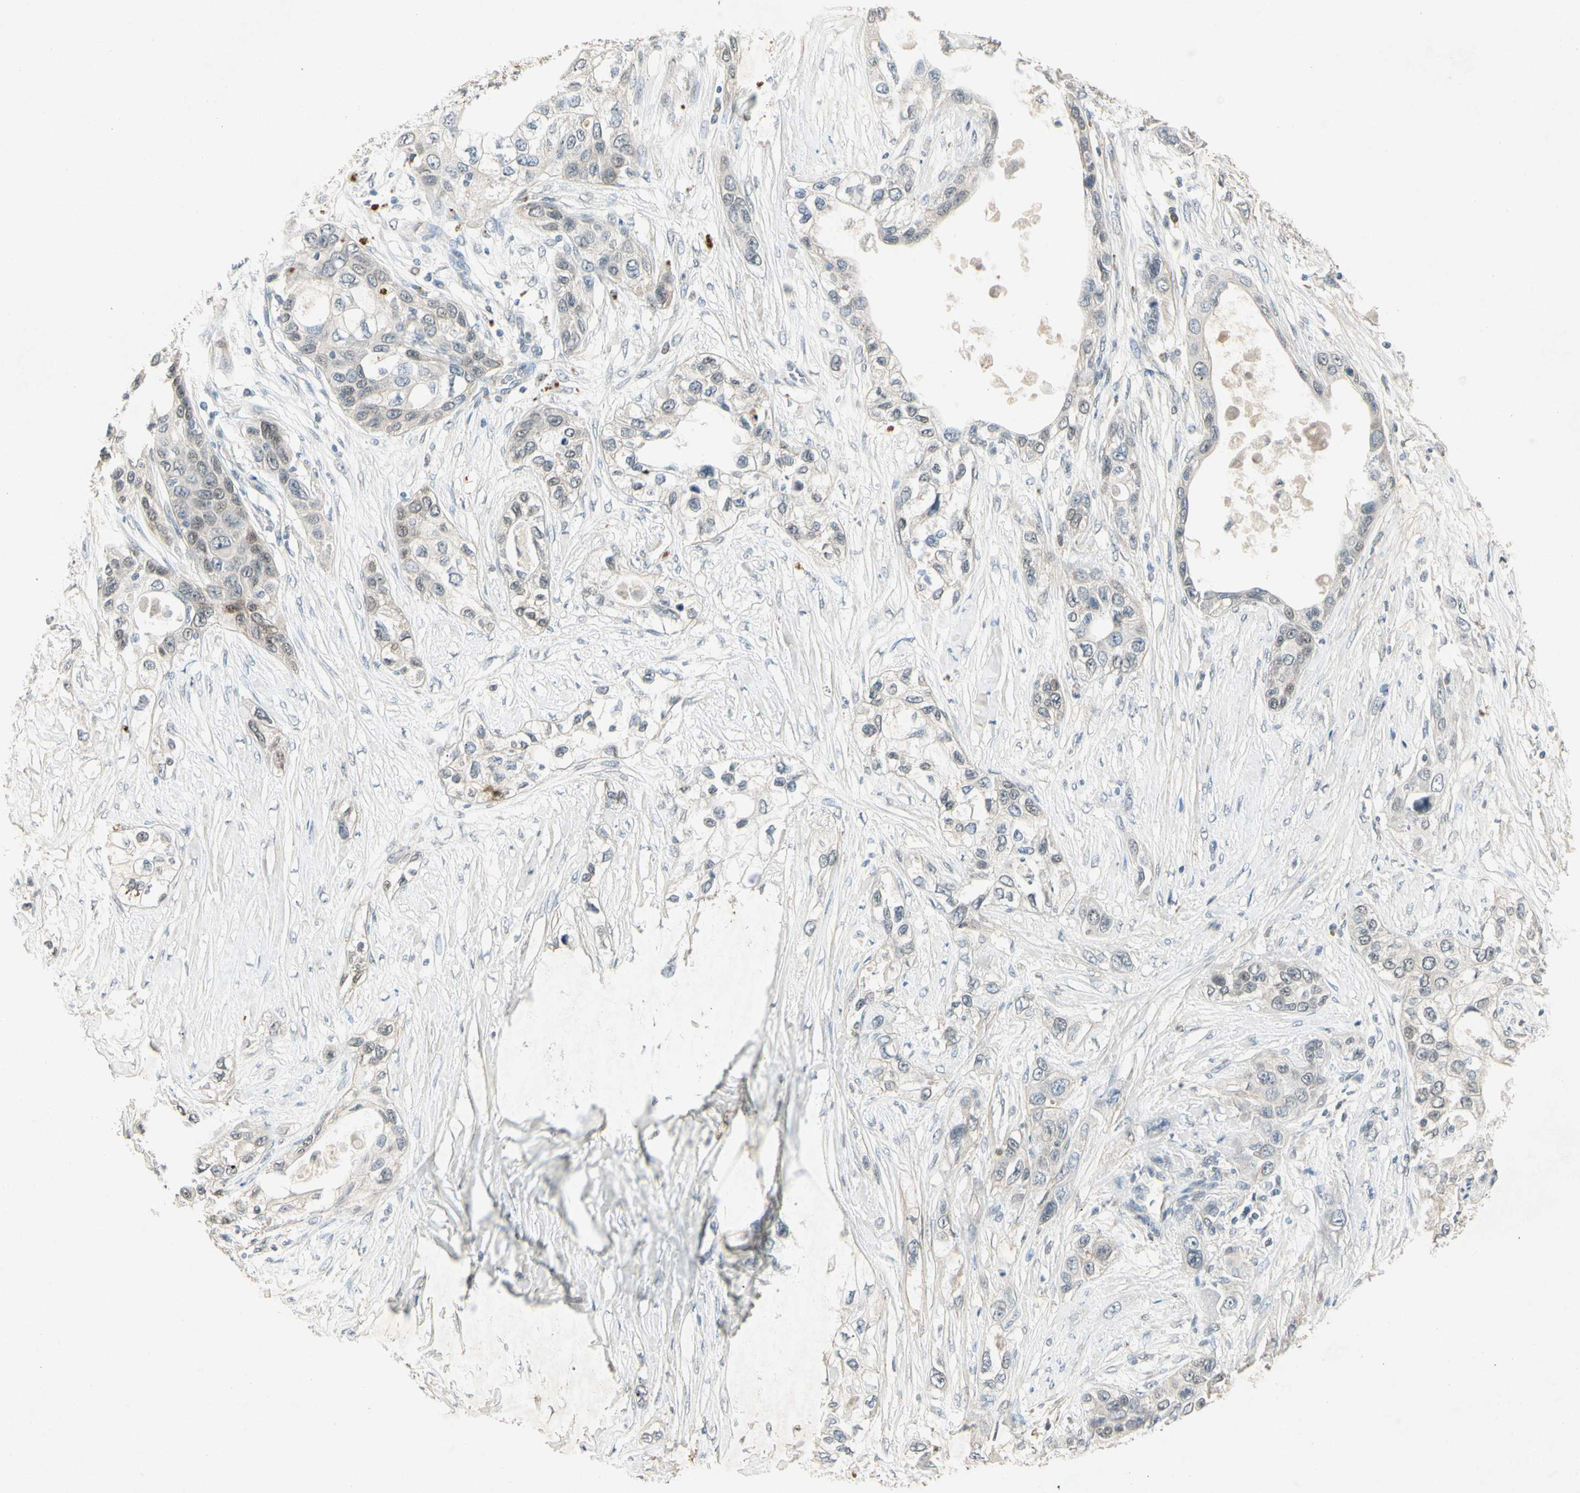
{"staining": {"intensity": "weak", "quantity": "<25%", "location": "nuclear"}, "tissue": "pancreatic cancer", "cell_type": "Tumor cells", "image_type": "cancer", "snomed": [{"axis": "morphology", "description": "Adenocarcinoma, NOS"}, {"axis": "topography", "description": "Pancreas"}], "caption": "DAB immunohistochemical staining of pancreatic cancer (adenocarcinoma) reveals no significant positivity in tumor cells.", "gene": "HSPA1B", "patient": {"sex": "female", "age": 70}}